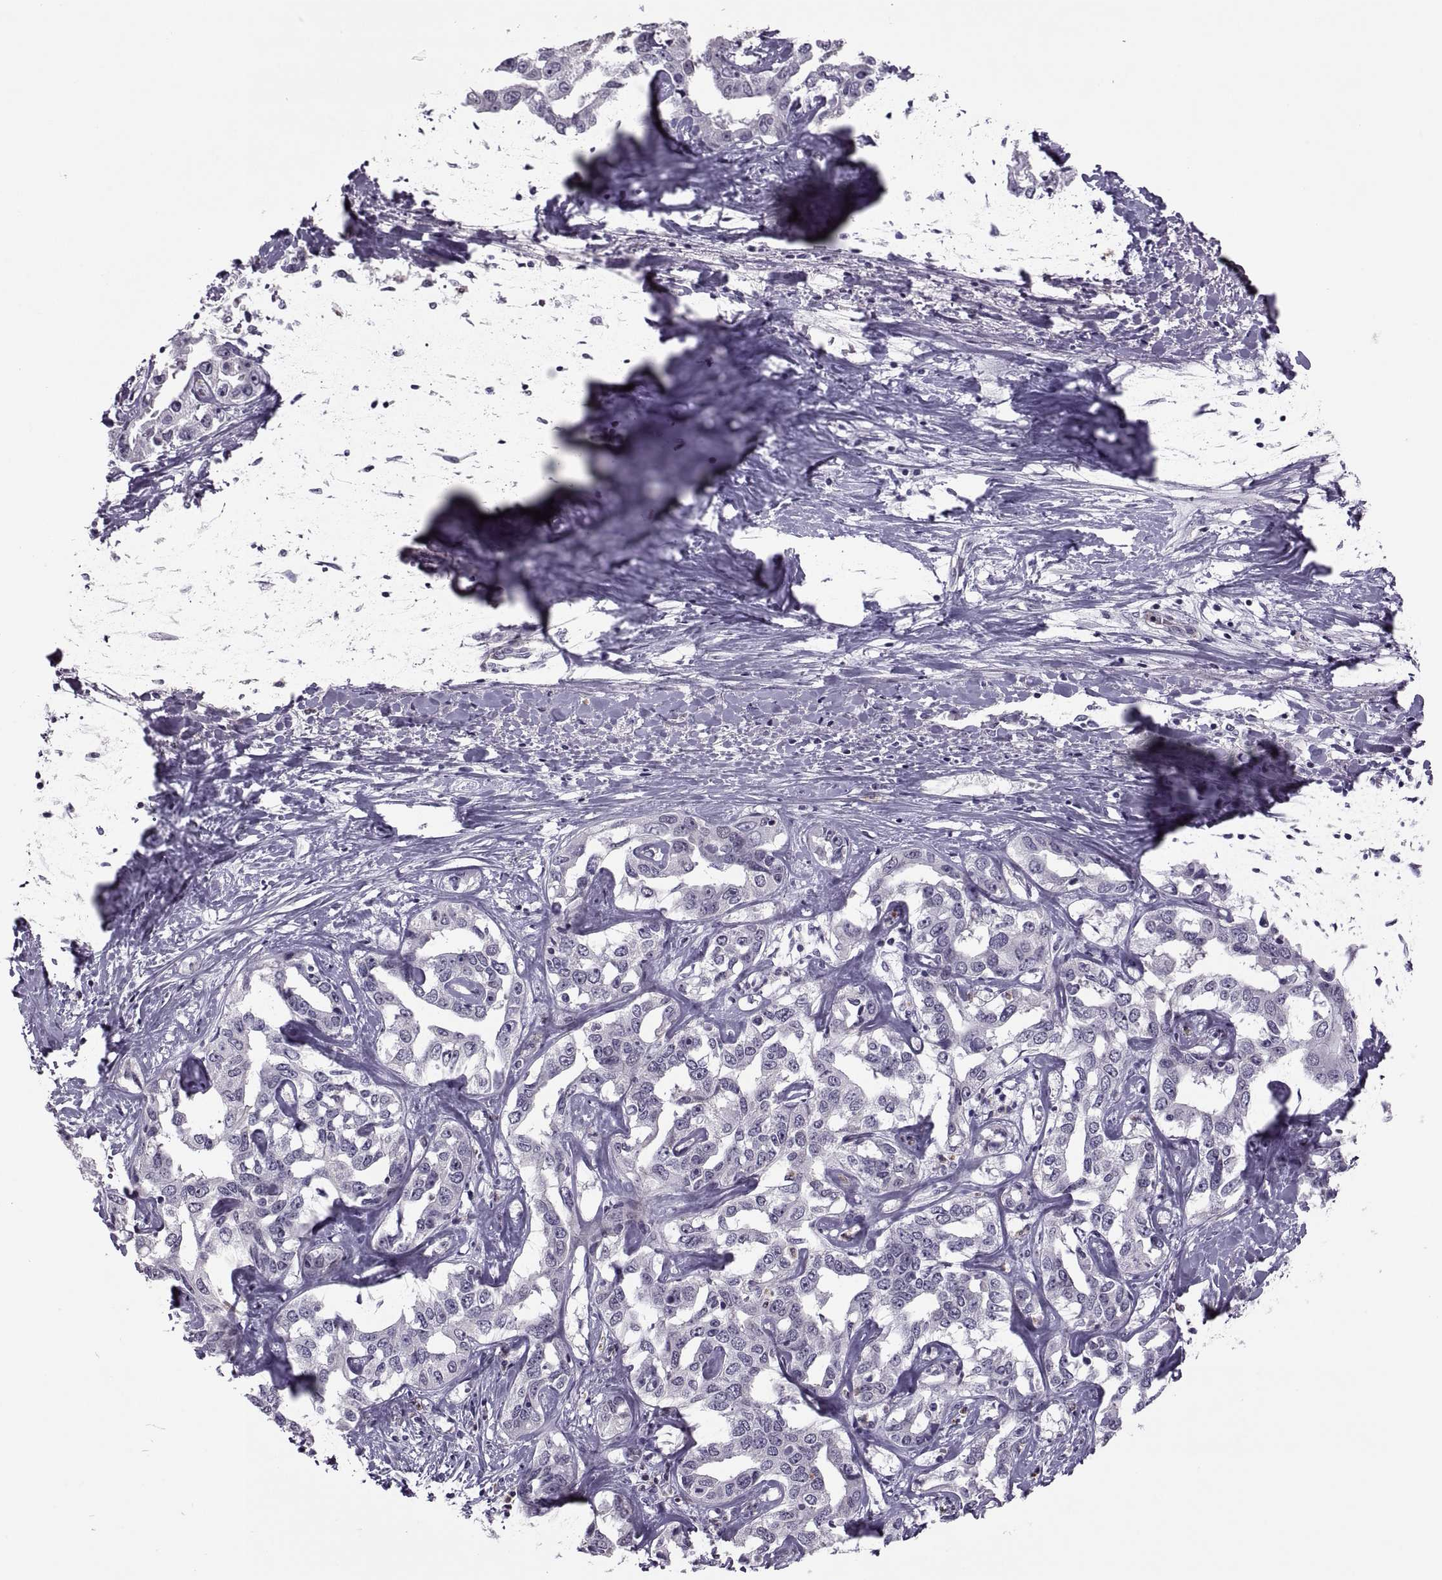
{"staining": {"intensity": "negative", "quantity": "none", "location": "none"}, "tissue": "liver cancer", "cell_type": "Tumor cells", "image_type": "cancer", "snomed": [{"axis": "morphology", "description": "Cholangiocarcinoma"}, {"axis": "topography", "description": "Liver"}], "caption": "High magnification brightfield microscopy of liver cholangiocarcinoma stained with DAB (3,3'-diaminobenzidine) (brown) and counterstained with hematoxylin (blue): tumor cells show no significant positivity. (Immunohistochemistry, brightfield microscopy, high magnification).", "gene": "ODF3", "patient": {"sex": "male", "age": 59}}